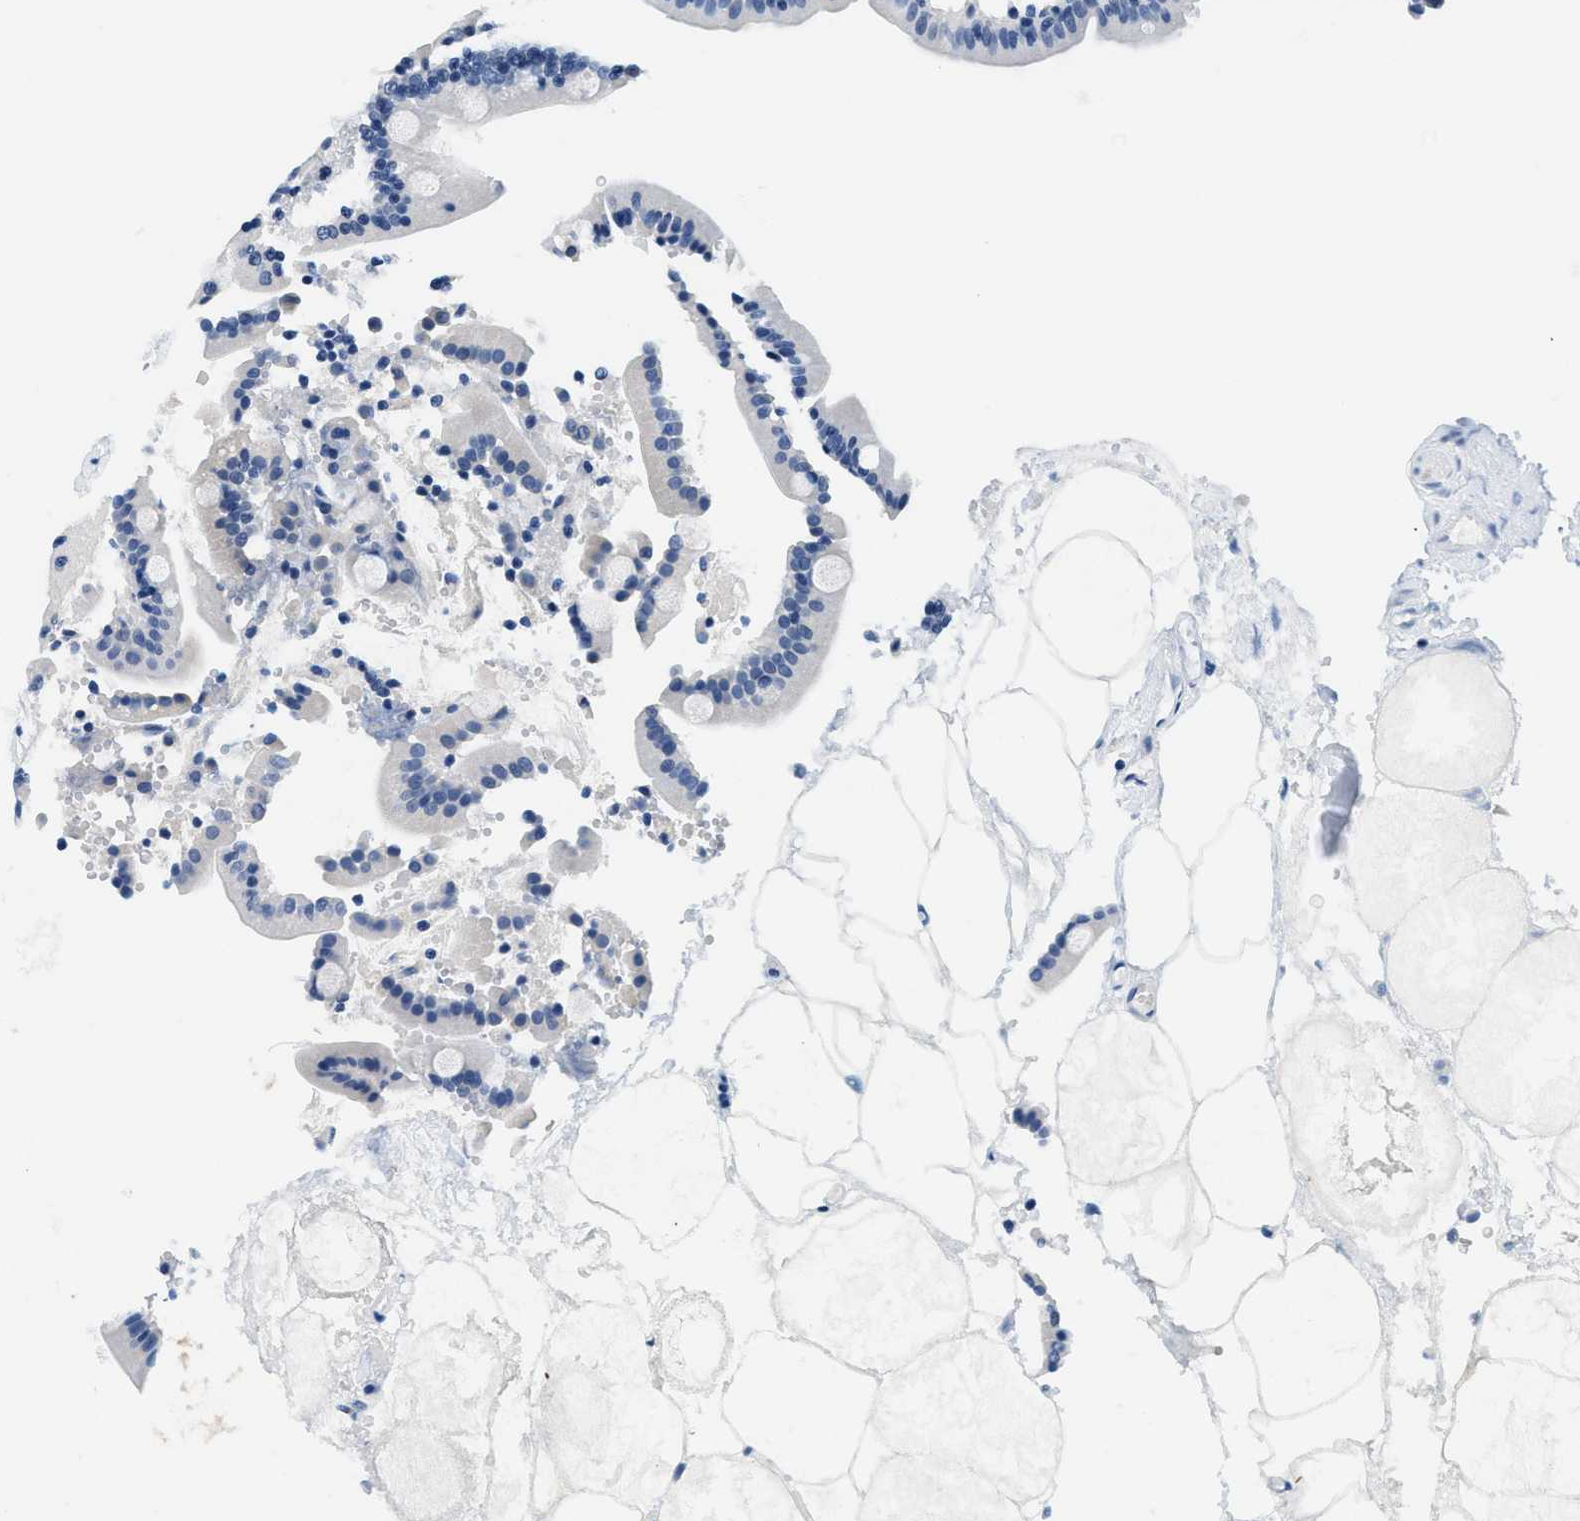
{"staining": {"intensity": "negative", "quantity": "none", "location": "none"}, "tissue": "duodenum", "cell_type": "Glandular cells", "image_type": "normal", "snomed": [{"axis": "morphology", "description": "Normal tissue, NOS"}, {"axis": "topography", "description": "Duodenum"}], "caption": "This is an IHC photomicrograph of benign human duodenum. There is no staining in glandular cells.", "gene": "GSTM3", "patient": {"sex": "male", "age": 54}}